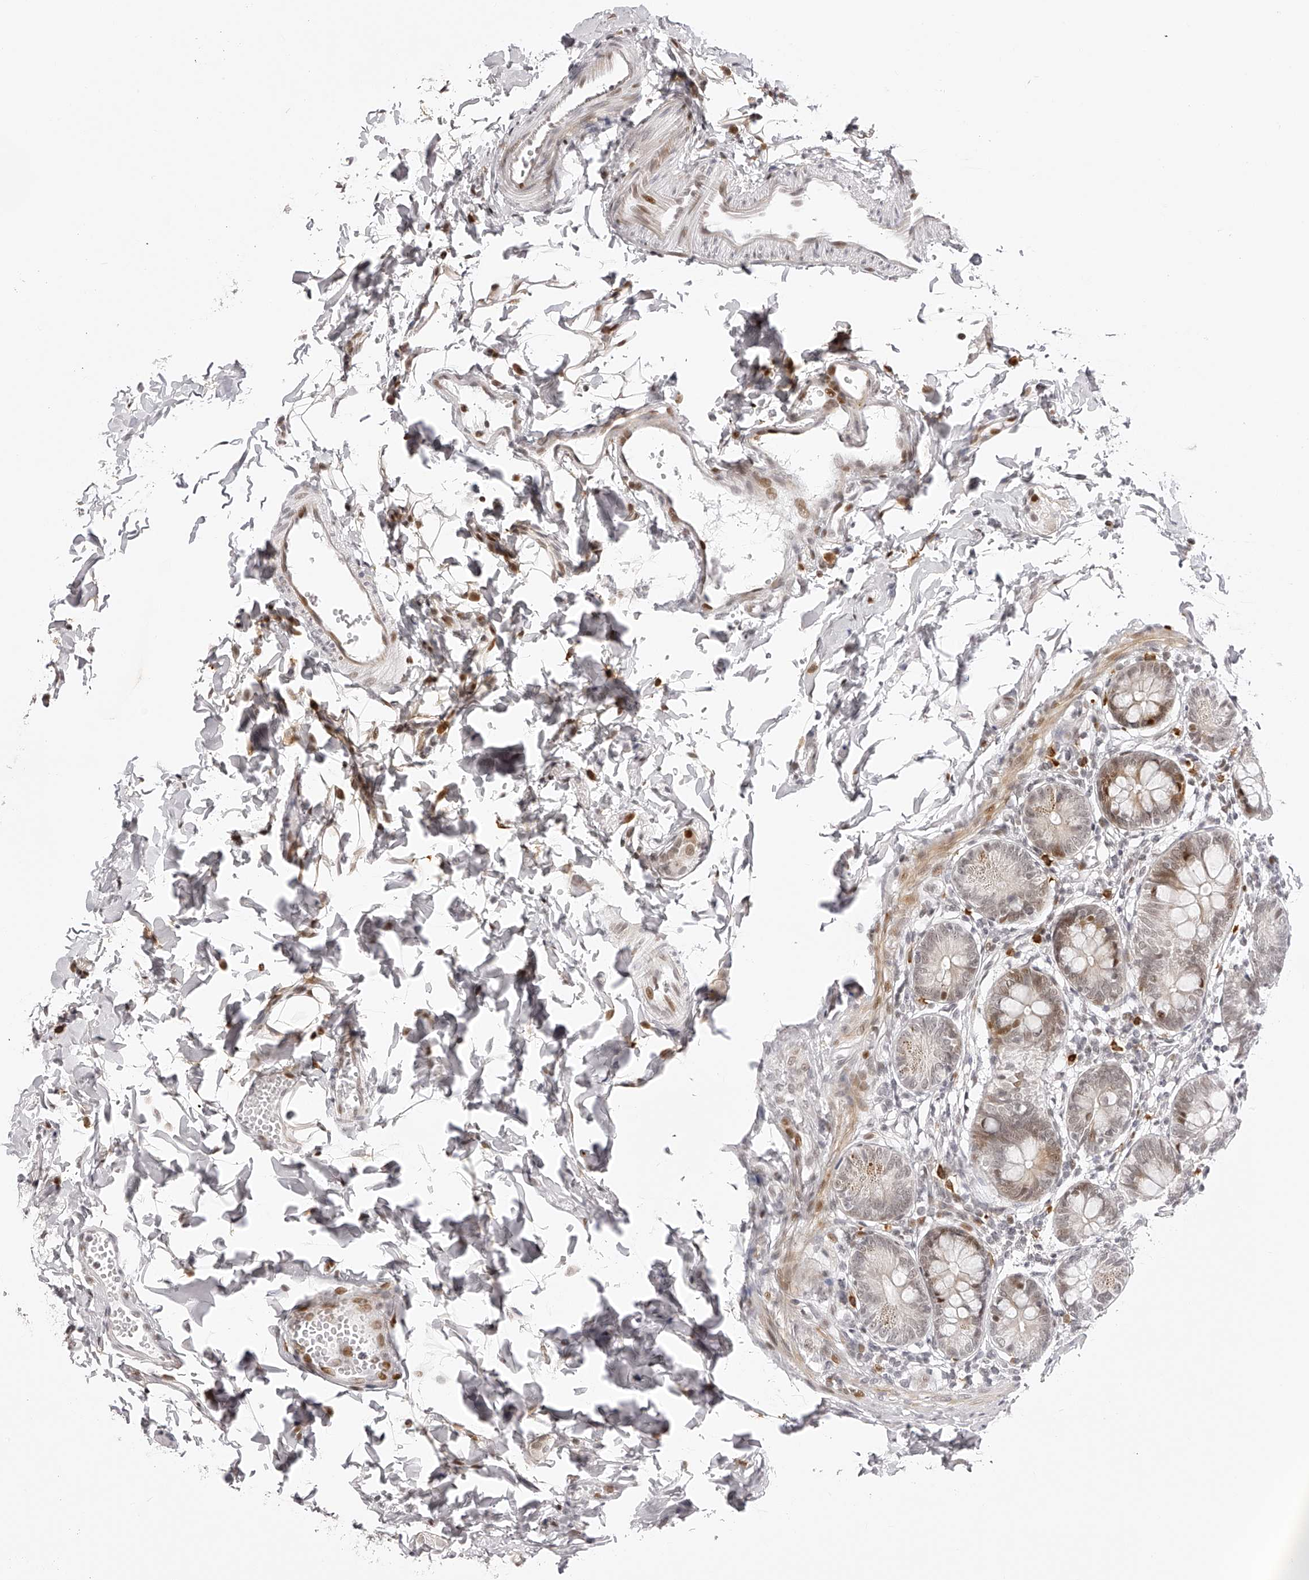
{"staining": {"intensity": "strong", "quantity": "25%-75%", "location": "cytoplasmic/membranous,nuclear"}, "tissue": "small intestine", "cell_type": "Glandular cells", "image_type": "normal", "snomed": [{"axis": "morphology", "description": "Normal tissue, NOS"}, {"axis": "topography", "description": "Small intestine"}], "caption": "Immunohistochemical staining of benign human small intestine demonstrates strong cytoplasmic/membranous,nuclear protein staining in approximately 25%-75% of glandular cells.", "gene": "PLEKHG1", "patient": {"sex": "male", "age": 7}}